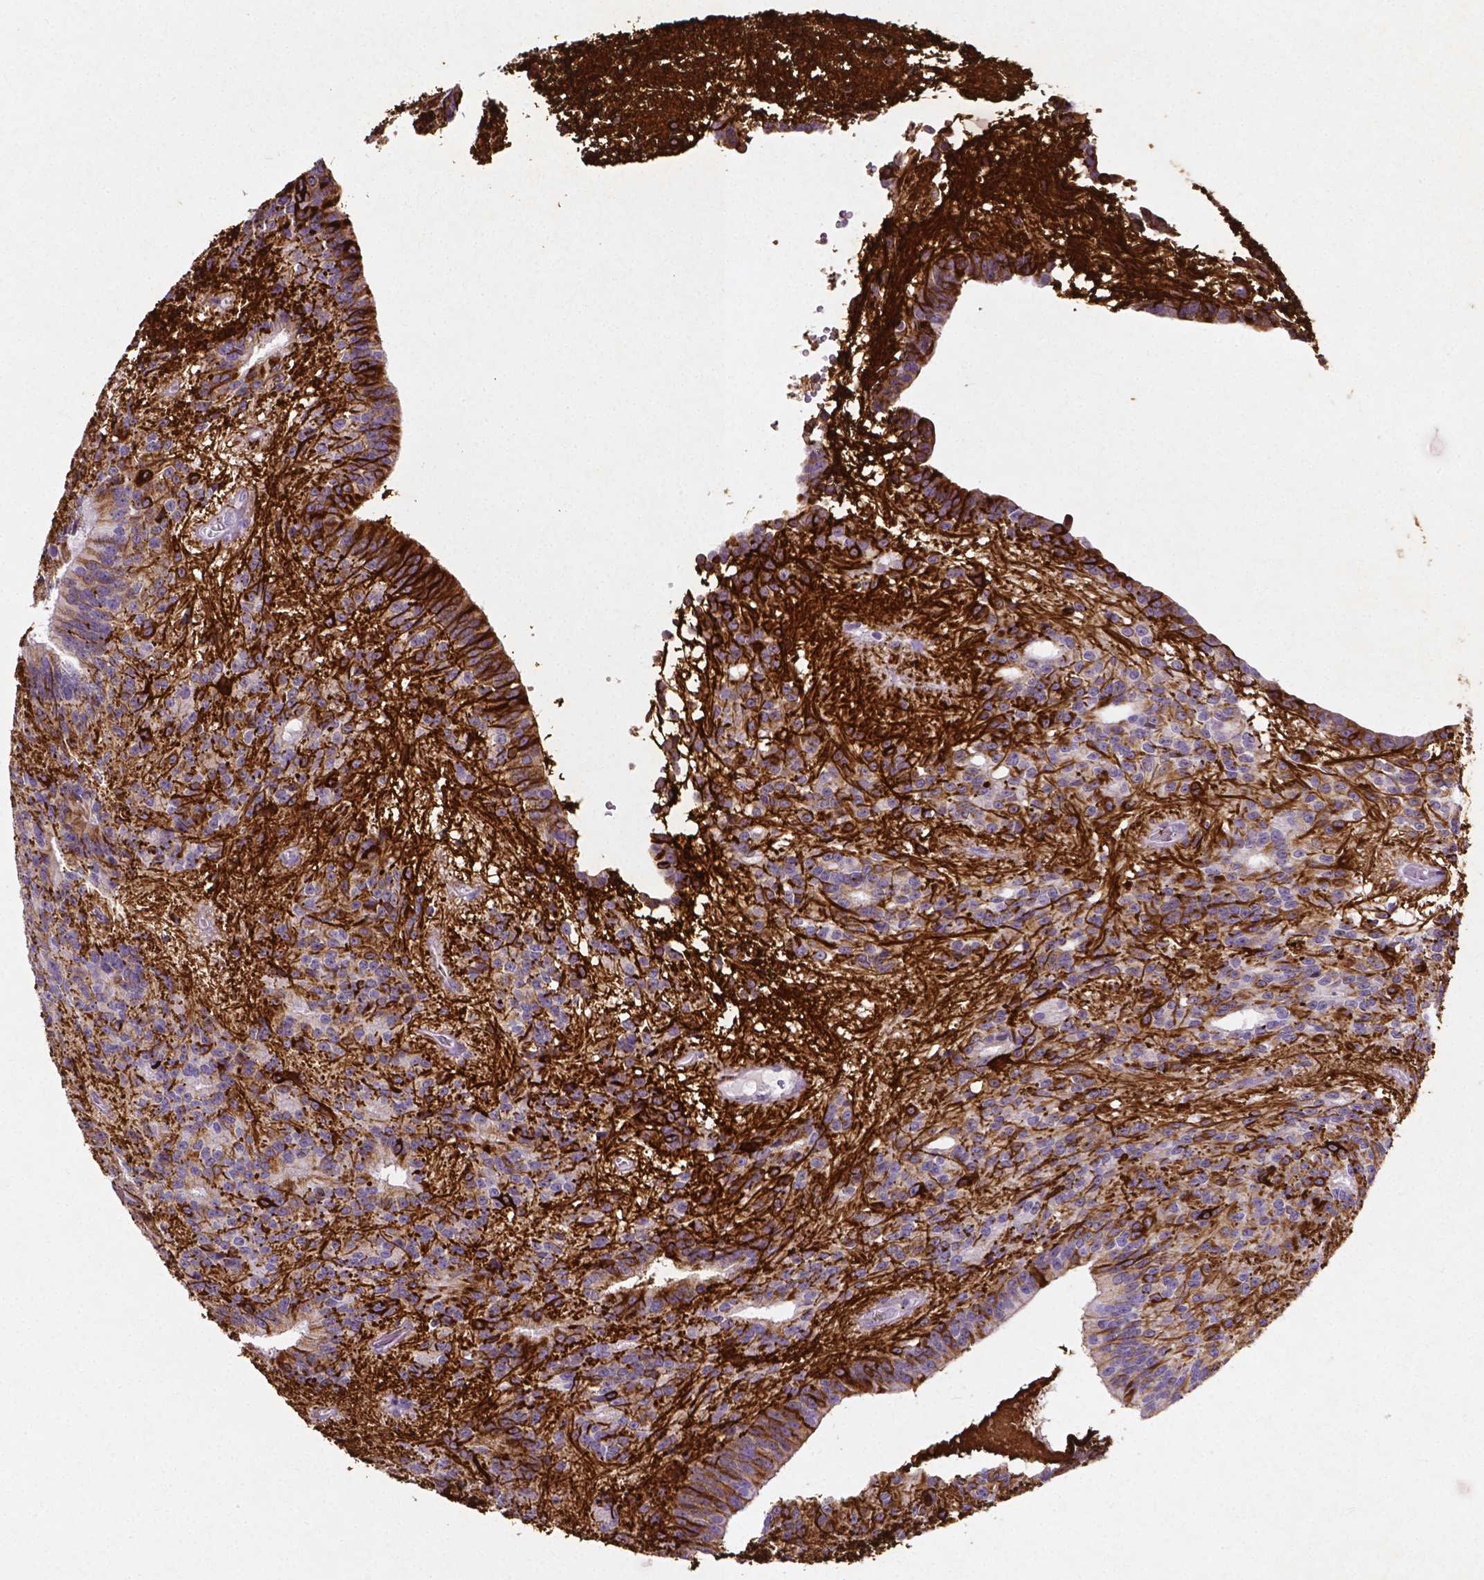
{"staining": {"intensity": "moderate", "quantity": "25%-75%", "location": "cytoplasmic/membranous"}, "tissue": "glioma", "cell_type": "Tumor cells", "image_type": "cancer", "snomed": [{"axis": "morphology", "description": "Glioma, malignant, Low grade"}, {"axis": "topography", "description": "Brain"}], "caption": "A brown stain labels moderate cytoplasmic/membranous expression of a protein in human malignant glioma (low-grade) tumor cells.", "gene": "SLC22A2", "patient": {"sex": "male", "age": 31}}